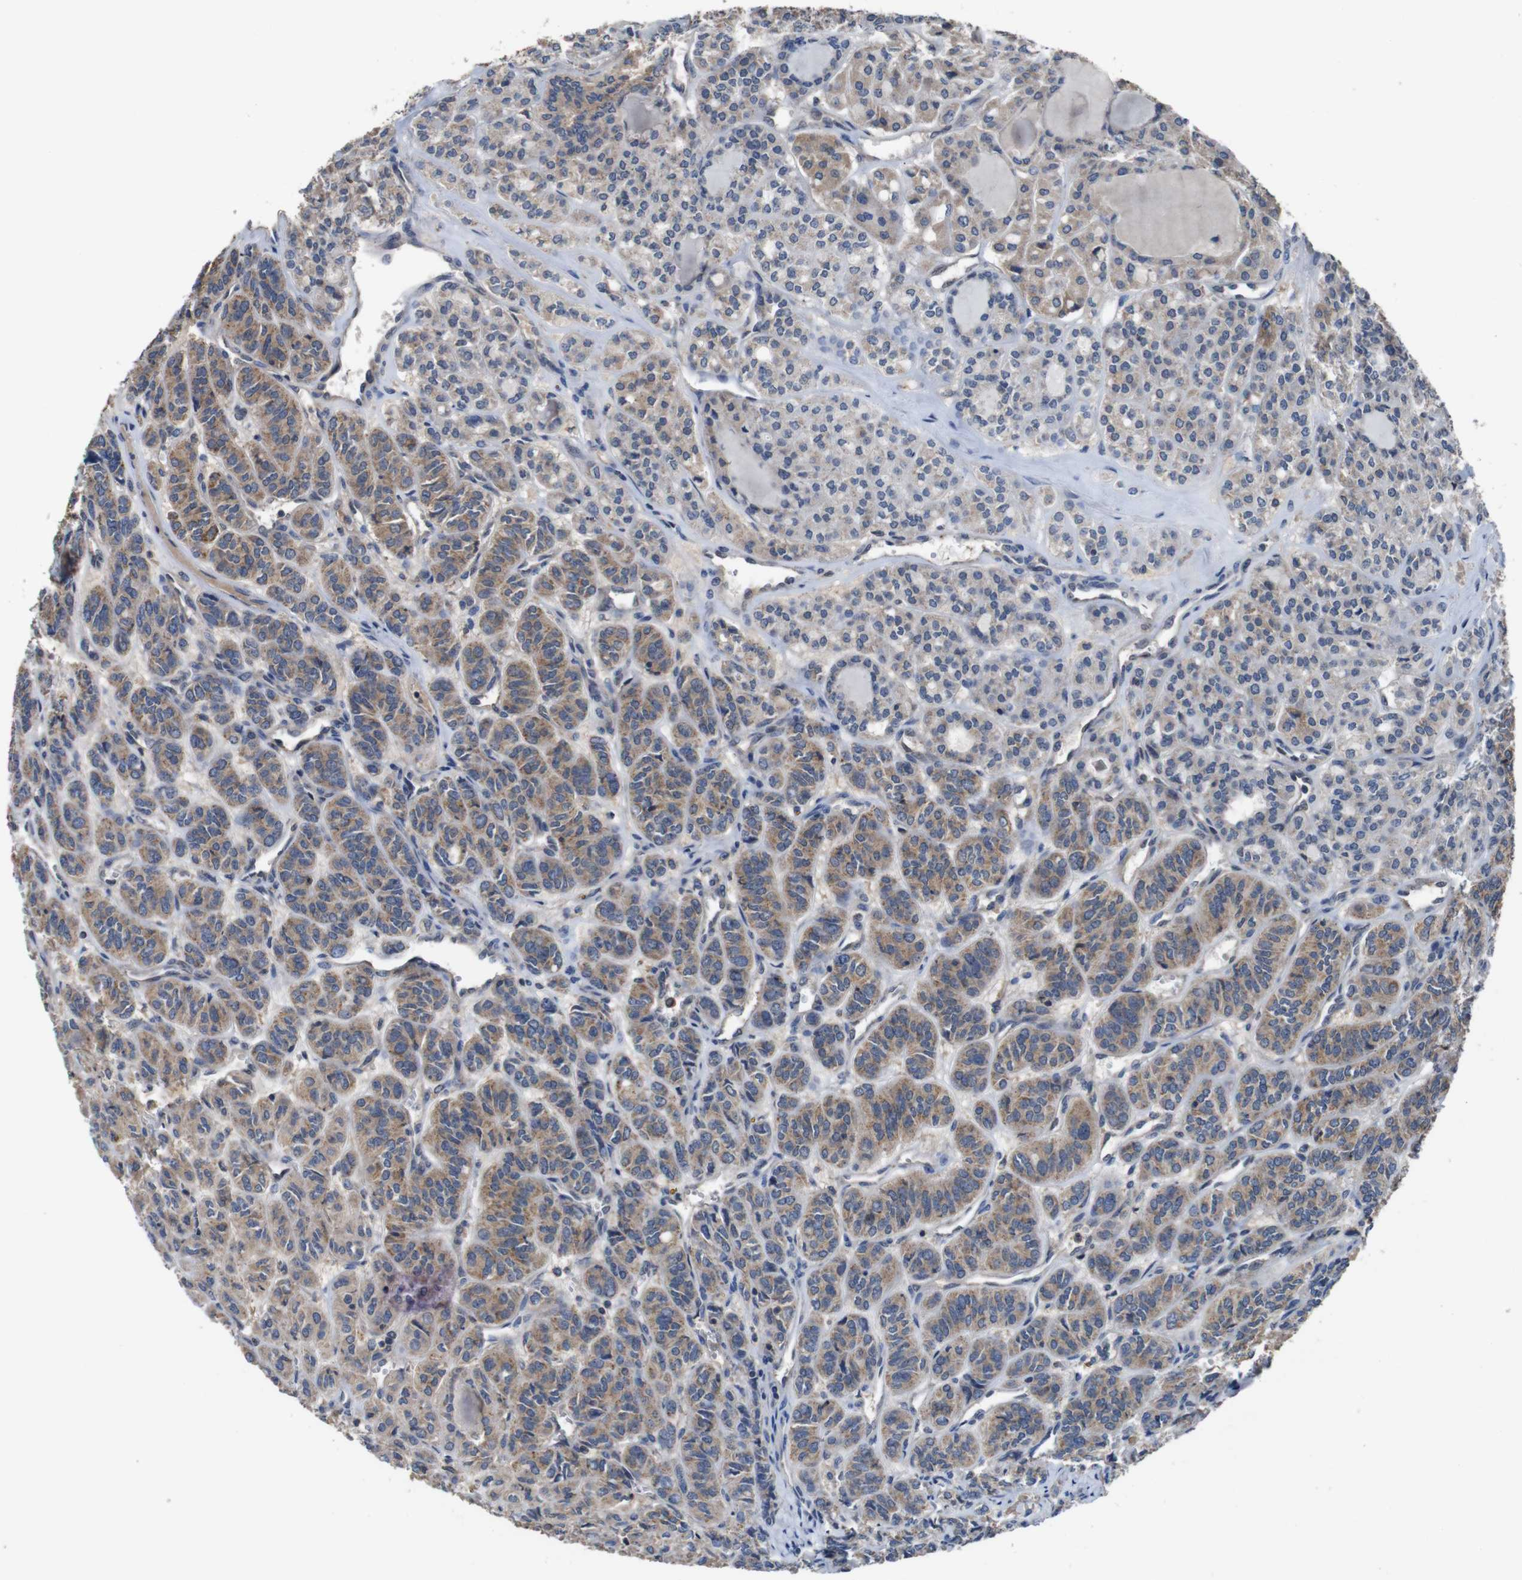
{"staining": {"intensity": "moderate", "quantity": ">75%", "location": "cytoplasmic/membranous"}, "tissue": "thyroid cancer", "cell_type": "Tumor cells", "image_type": "cancer", "snomed": [{"axis": "morphology", "description": "Follicular adenoma carcinoma, NOS"}, {"axis": "topography", "description": "Thyroid gland"}], "caption": "DAB (3,3'-diaminobenzidine) immunohistochemical staining of human thyroid cancer (follicular adenoma carcinoma) reveals moderate cytoplasmic/membranous protein staining in about >75% of tumor cells.", "gene": "GLIPR1", "patient": {"sex": "female", "age": 71}}